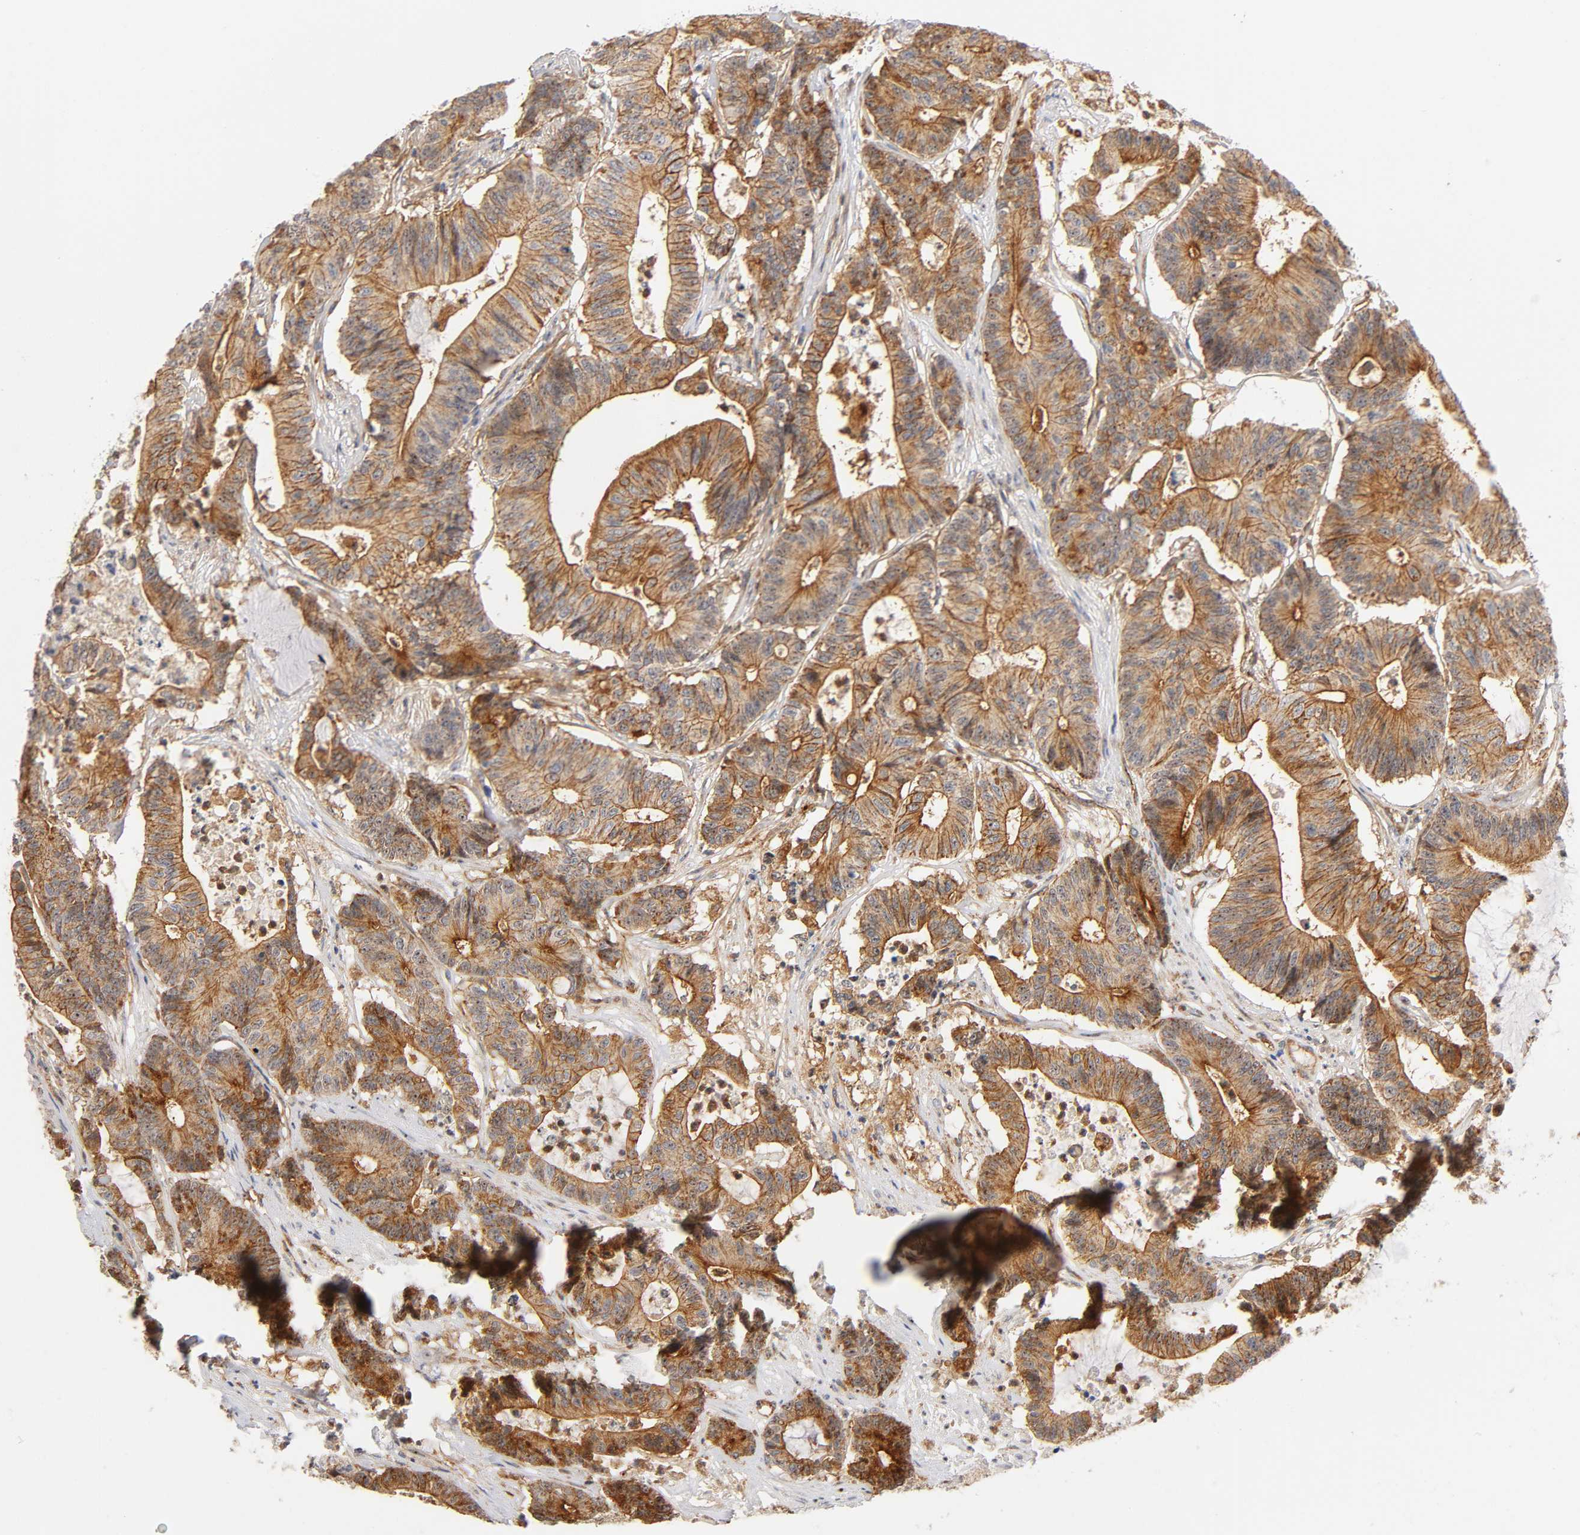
{"staining": {"intensity": "moderate", "quantity": ">75%", "location": "cytoplasmic/membranous"}, "tissue": "colorectal cancer", "cell_type": "Tumor cells", "image_type": "cancer", "snomed": [{"axis": "morphology", "description": "Adenocarcinoma, NOS"}, {"axis": "topography", "description": "Colon"}], "caption": "Immunohistochemistry histopathology image of neoplastic tissue: human colorectal adenocarcinoma stained using immunohistochemistry (IHC) reveals medium levels of moderate protein expression localized specifically in the cytoplasmic/membranous of tumor cells, appearing as a cytoplasmic/membranous brown color.", "gene": "PLD1", "patient": {"sex": "female", "age": 84}}